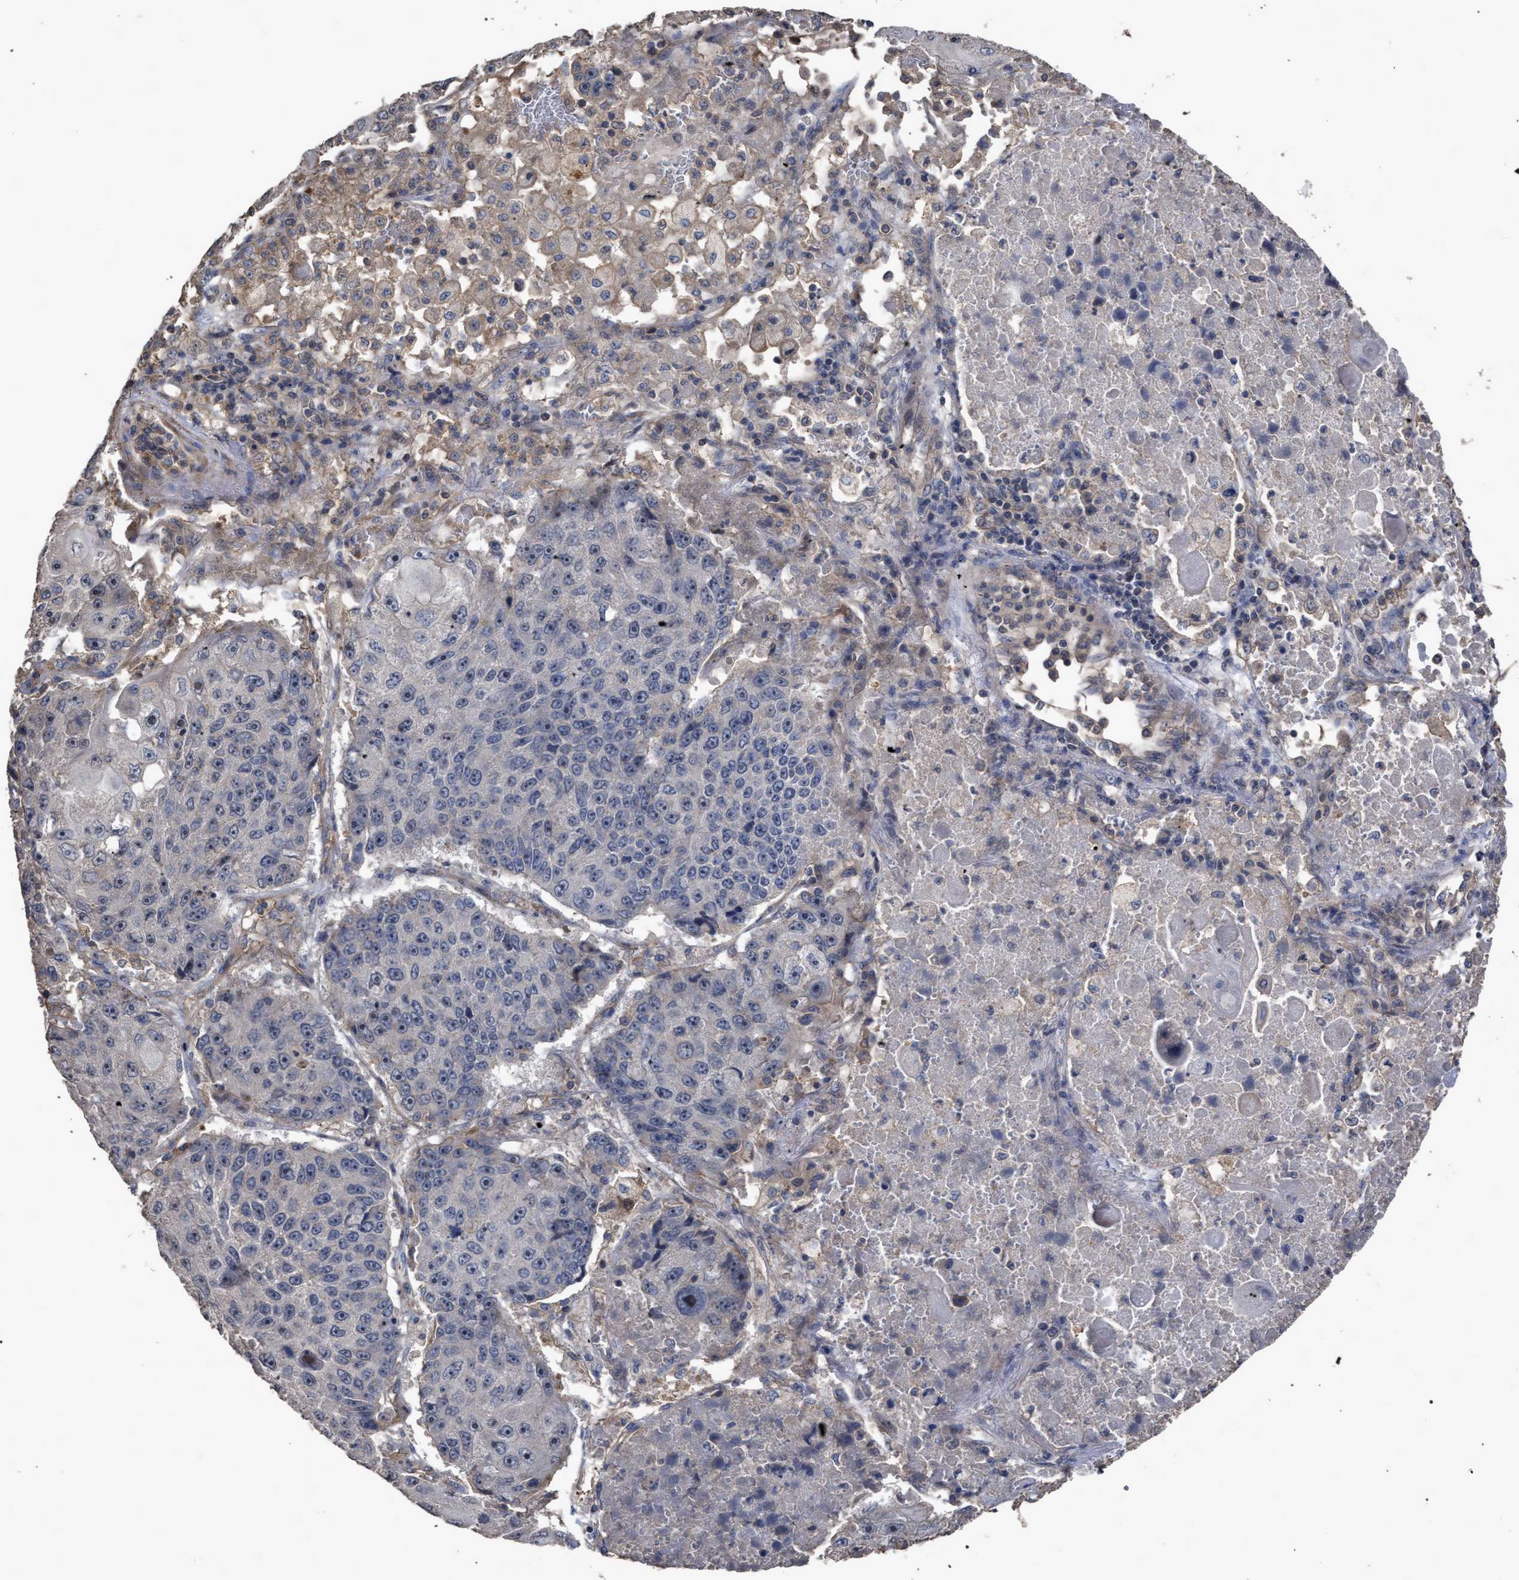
{"staining": {"intensity": "negative", "quantity": "none", "location": "none"}, "tissue": "lung cancer", "cell_type": "Tumor cells", "image_type": "cancer", "snomed": [{"axis": "morphology", "description": "Squamous cell carcinoma, NOS"}, {"axis": "topography", "description": "Lung"}], "caption": "Immunohistochemistry image of lung cancer (squamous cell carcinoma) stained for a protein (brown), which demonstrates no staining in tumor cells.", "gene": "BTN2A1", "patient": {"sex": "male", "age": 61}}